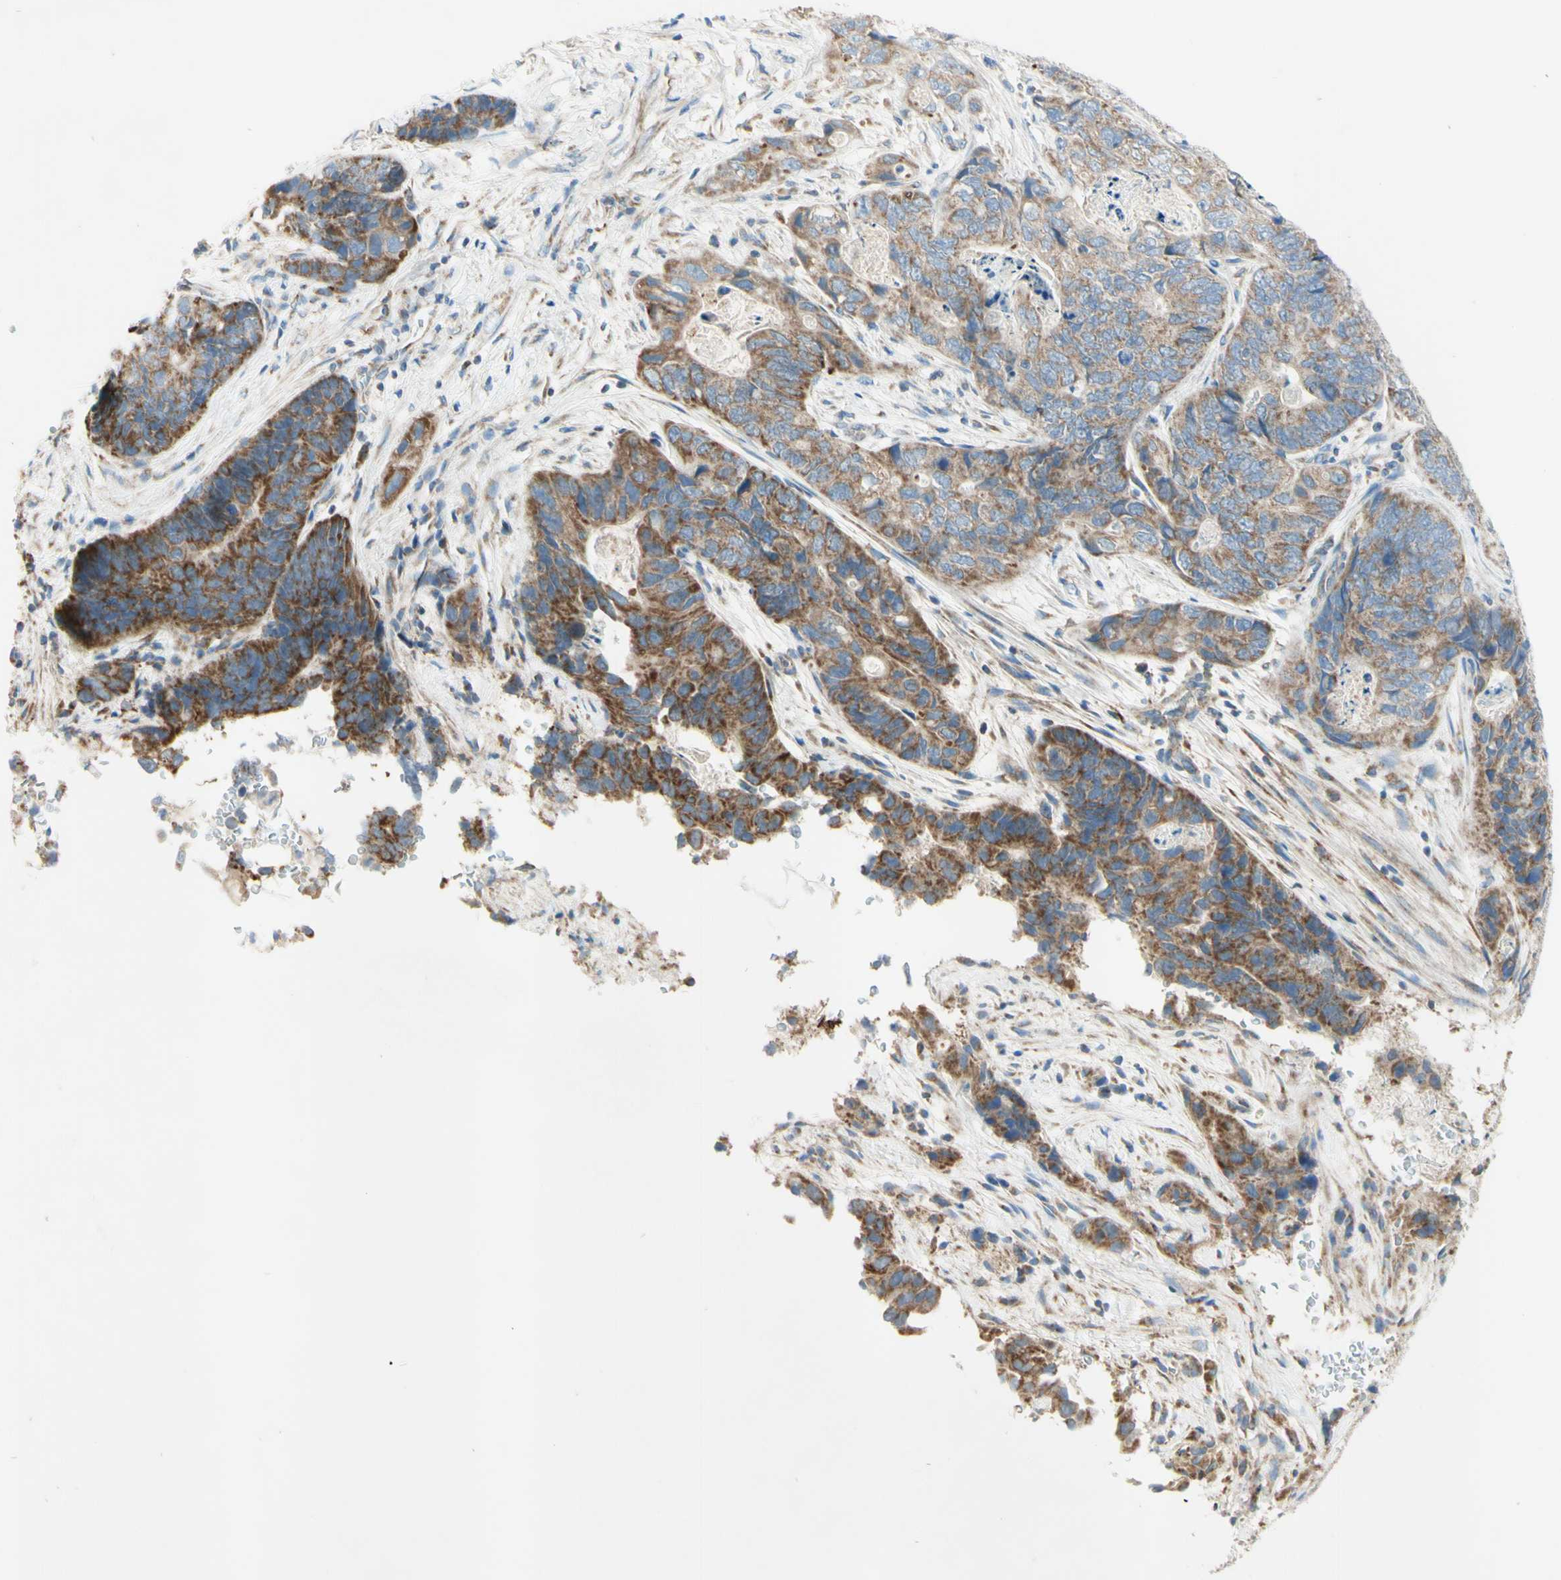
{"staining": {"intensity": "strong", "quantity": ">75%", "location": "cytoplasmic/membranous"}, "tissue": "stomach cancer", "cell_type": "Tumor cells", "image_type": "cancer", "snomed": [{"axis": "morphology", "description": "Adenocarcinoma, NOS"}, {"axis": "topography", "description": "Stomach"}], "caption": "Adenocarcinoma (stomach) was stained to show a protein in brown. There is high levels of strong cytoplasmic/membranous staining in about >75% of tumor cells.", "gene": "ARMC10", "patient": {"sex": "female", "age": 89}}